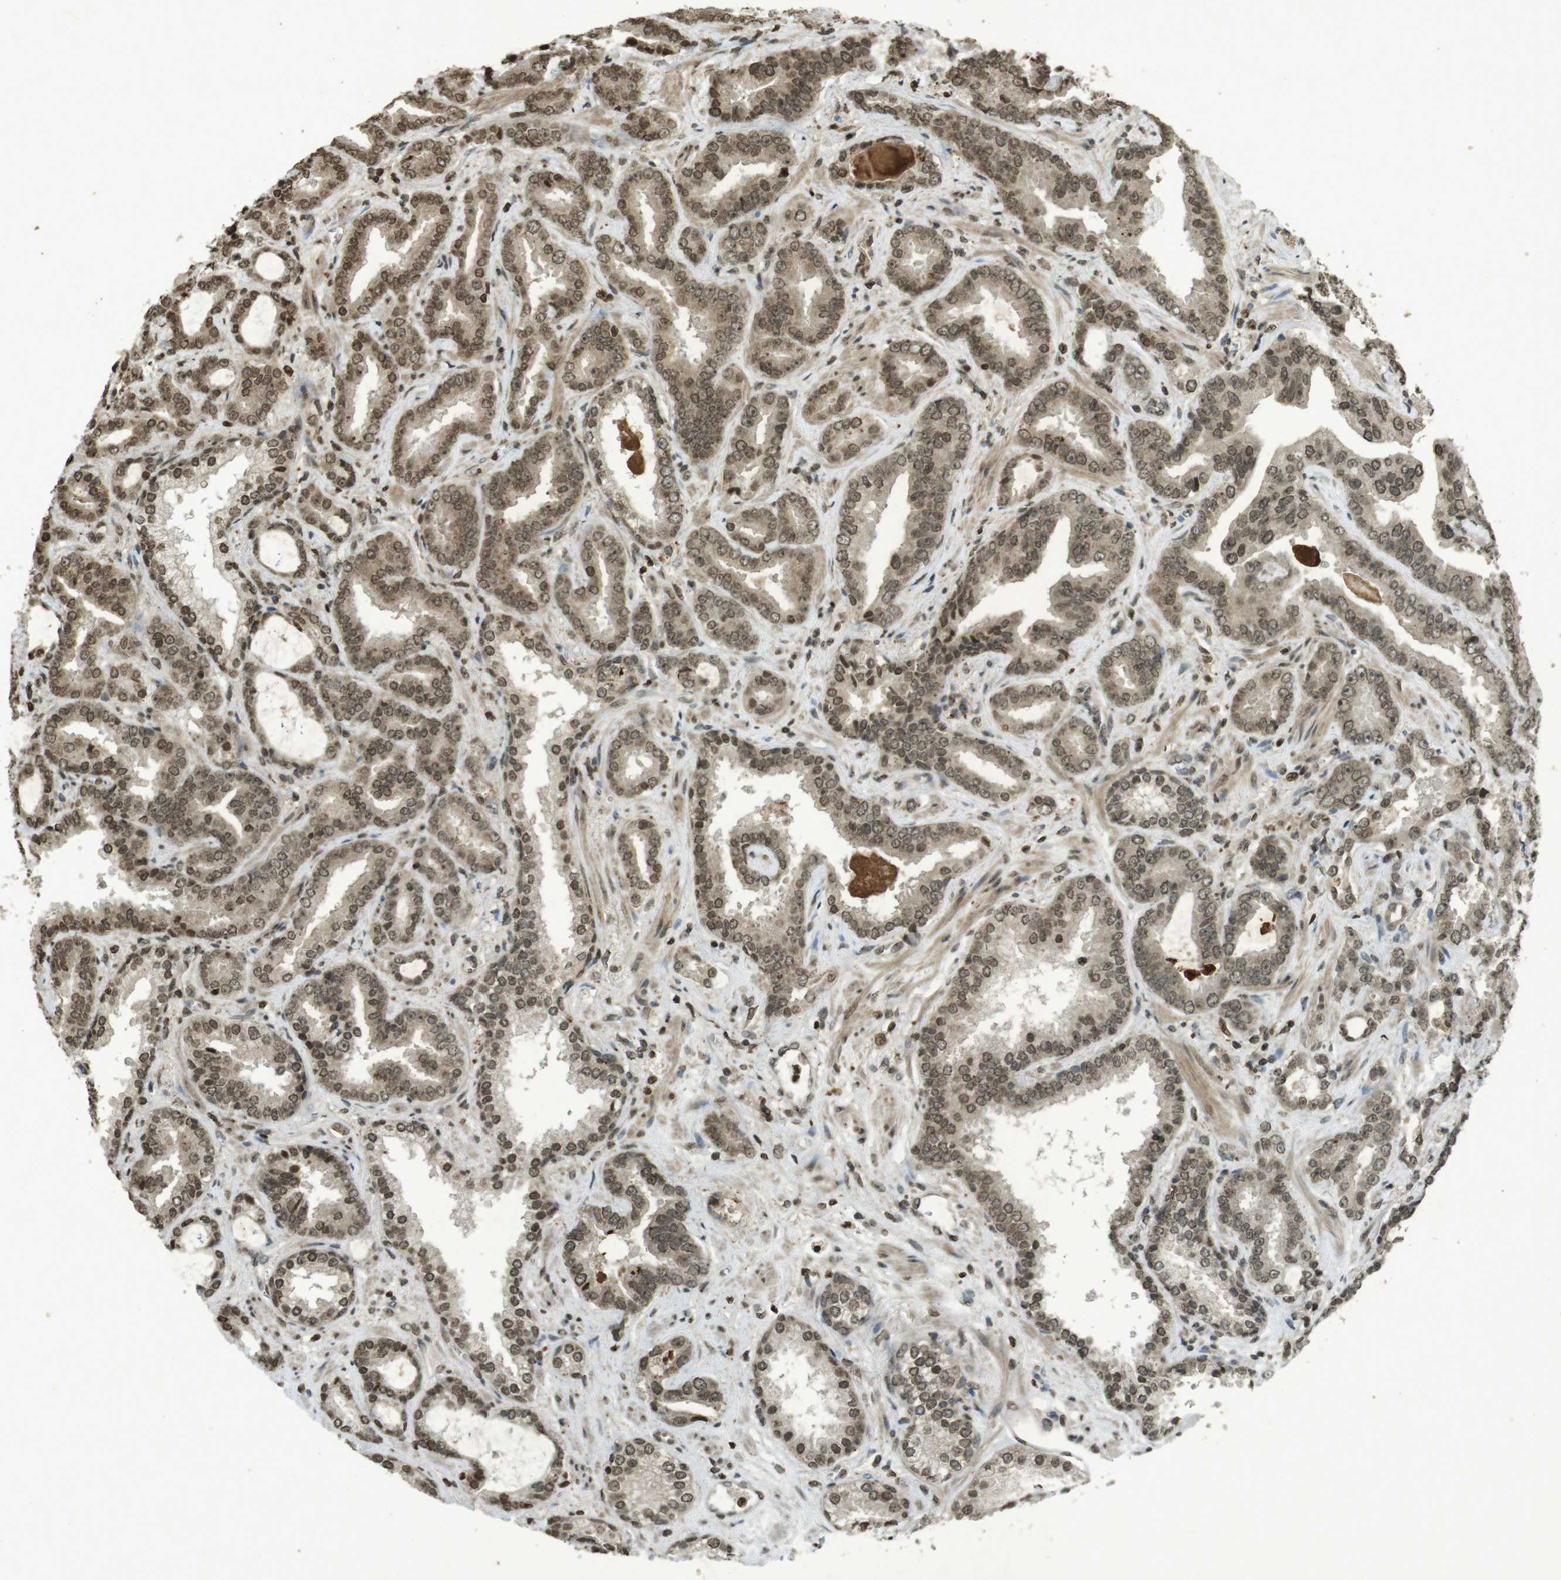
{"staining": {"intensity": "moderate", "quantity": ">75%", "location": "cytoplasmic/membranous,nuclear"}, "tissue": "prostate cancer", "cell_type": "Tumor cells", "image_type": "cancer", "snomed": [{"axis": "morphology", "description": "Adenocarcinoma, Low grade"}, {"axis": "topography", "description": "Prostate"}], "caption": "Approximately >75% of tumor cells in human prostate cancer (low-grade adenocarcinoma) exhibit moderate cytoplasmic/membranous and nuclear protein staining as visualized by brown immunohistochemical staining.", "gene": "ORC4", "patient": {"sex": "male", "age": 60}}